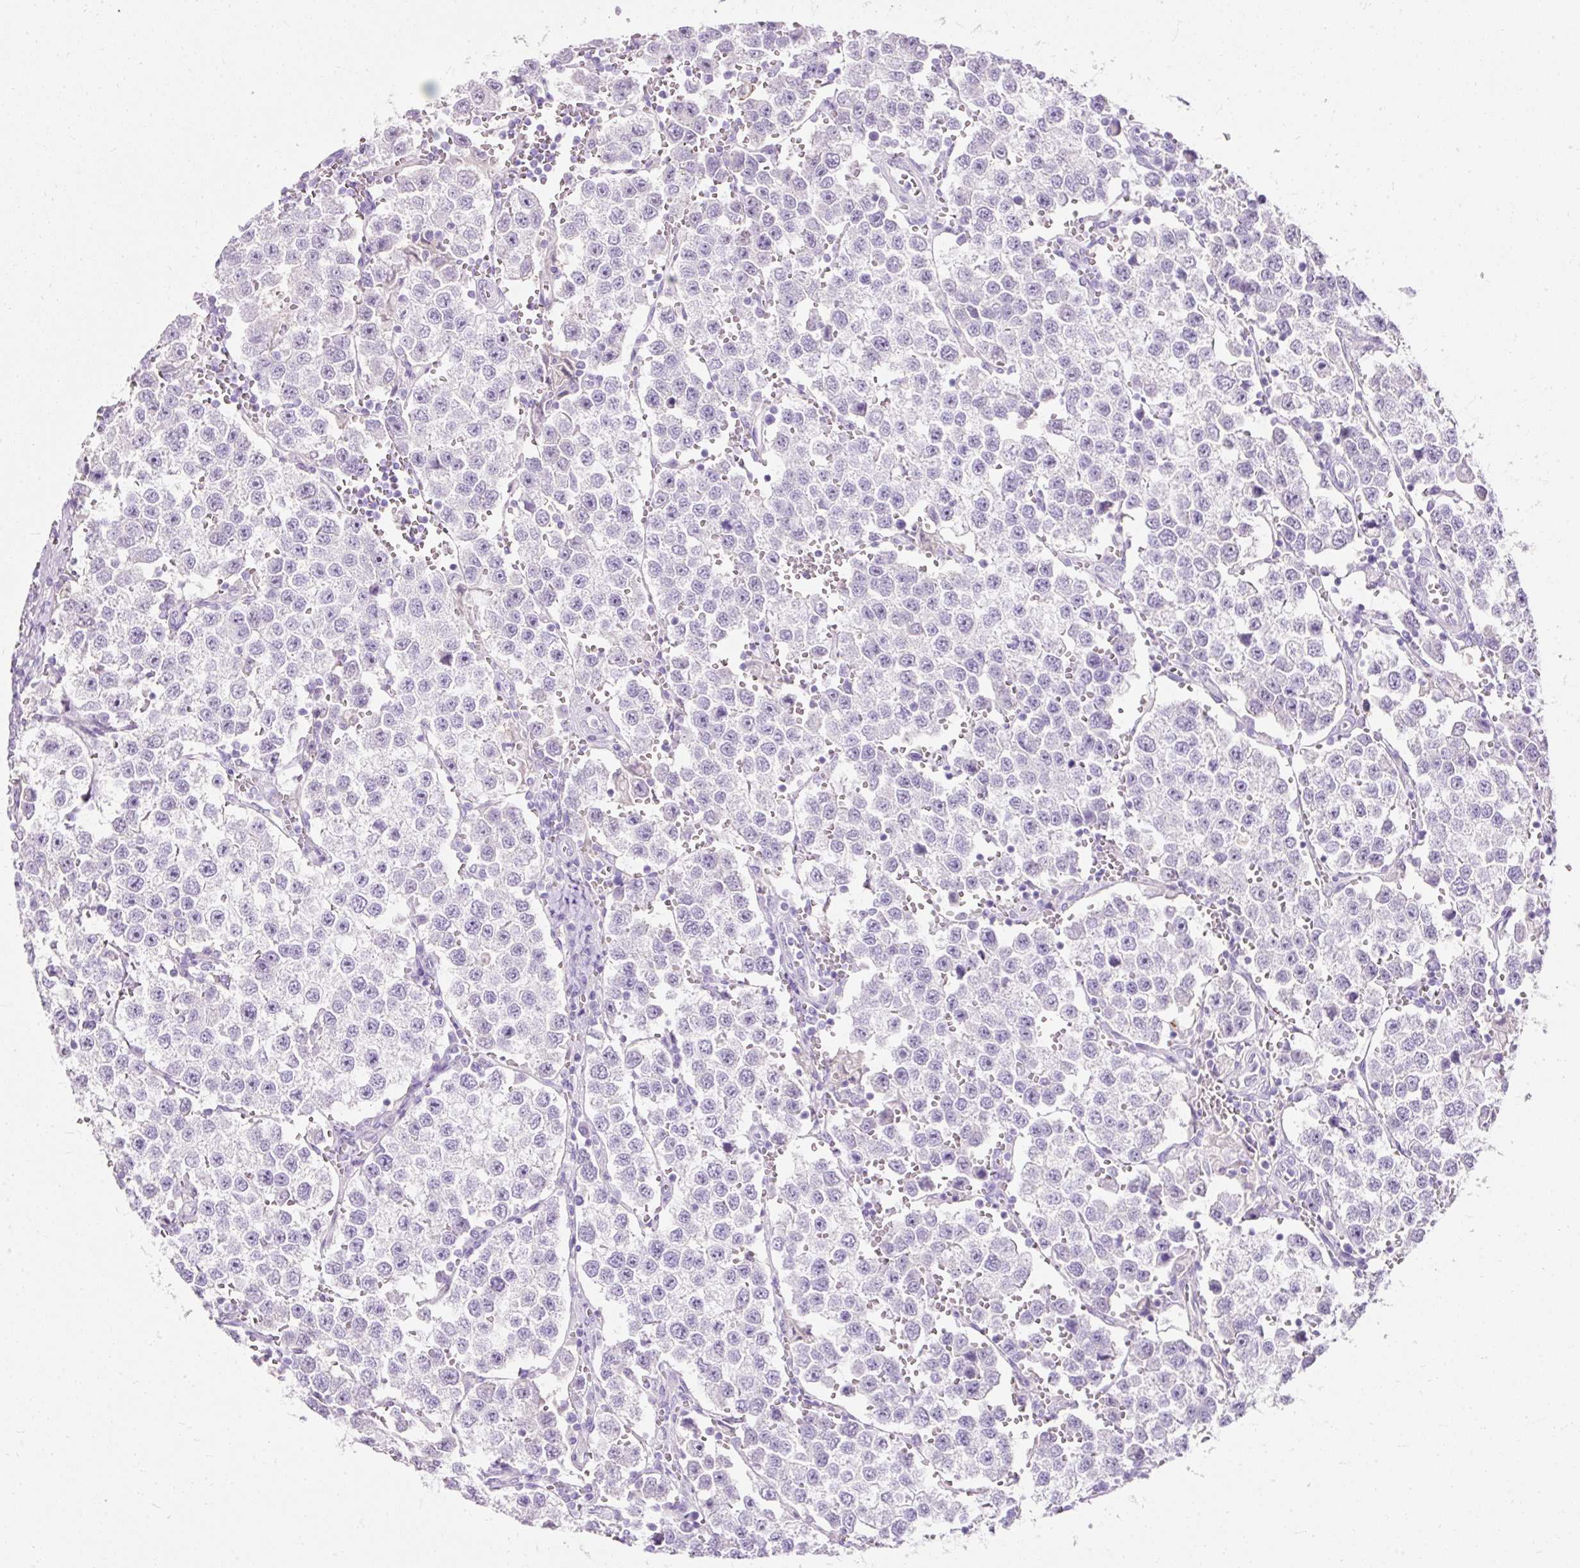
{"staining": {"intensity": "negative", "quantity": "none", "location": "none"}, "tissue": "testis cancer", "cell_type": "Tumor cells", "image_type": "cancer", "snomed": [{"axis": "morphology", "description": "Seminoma, NOS"}, {"axis": "topography", "description": "Testis"}], "caption": "IHC photomicrograph of neoplastic tissue: human testis seminoma stained with DAB (3,3'-diaminobenzidine) displays no significant protein expression in tumor cells.", "gene": "CLDN25", "patient": {"sex": "male", "age": 37}}